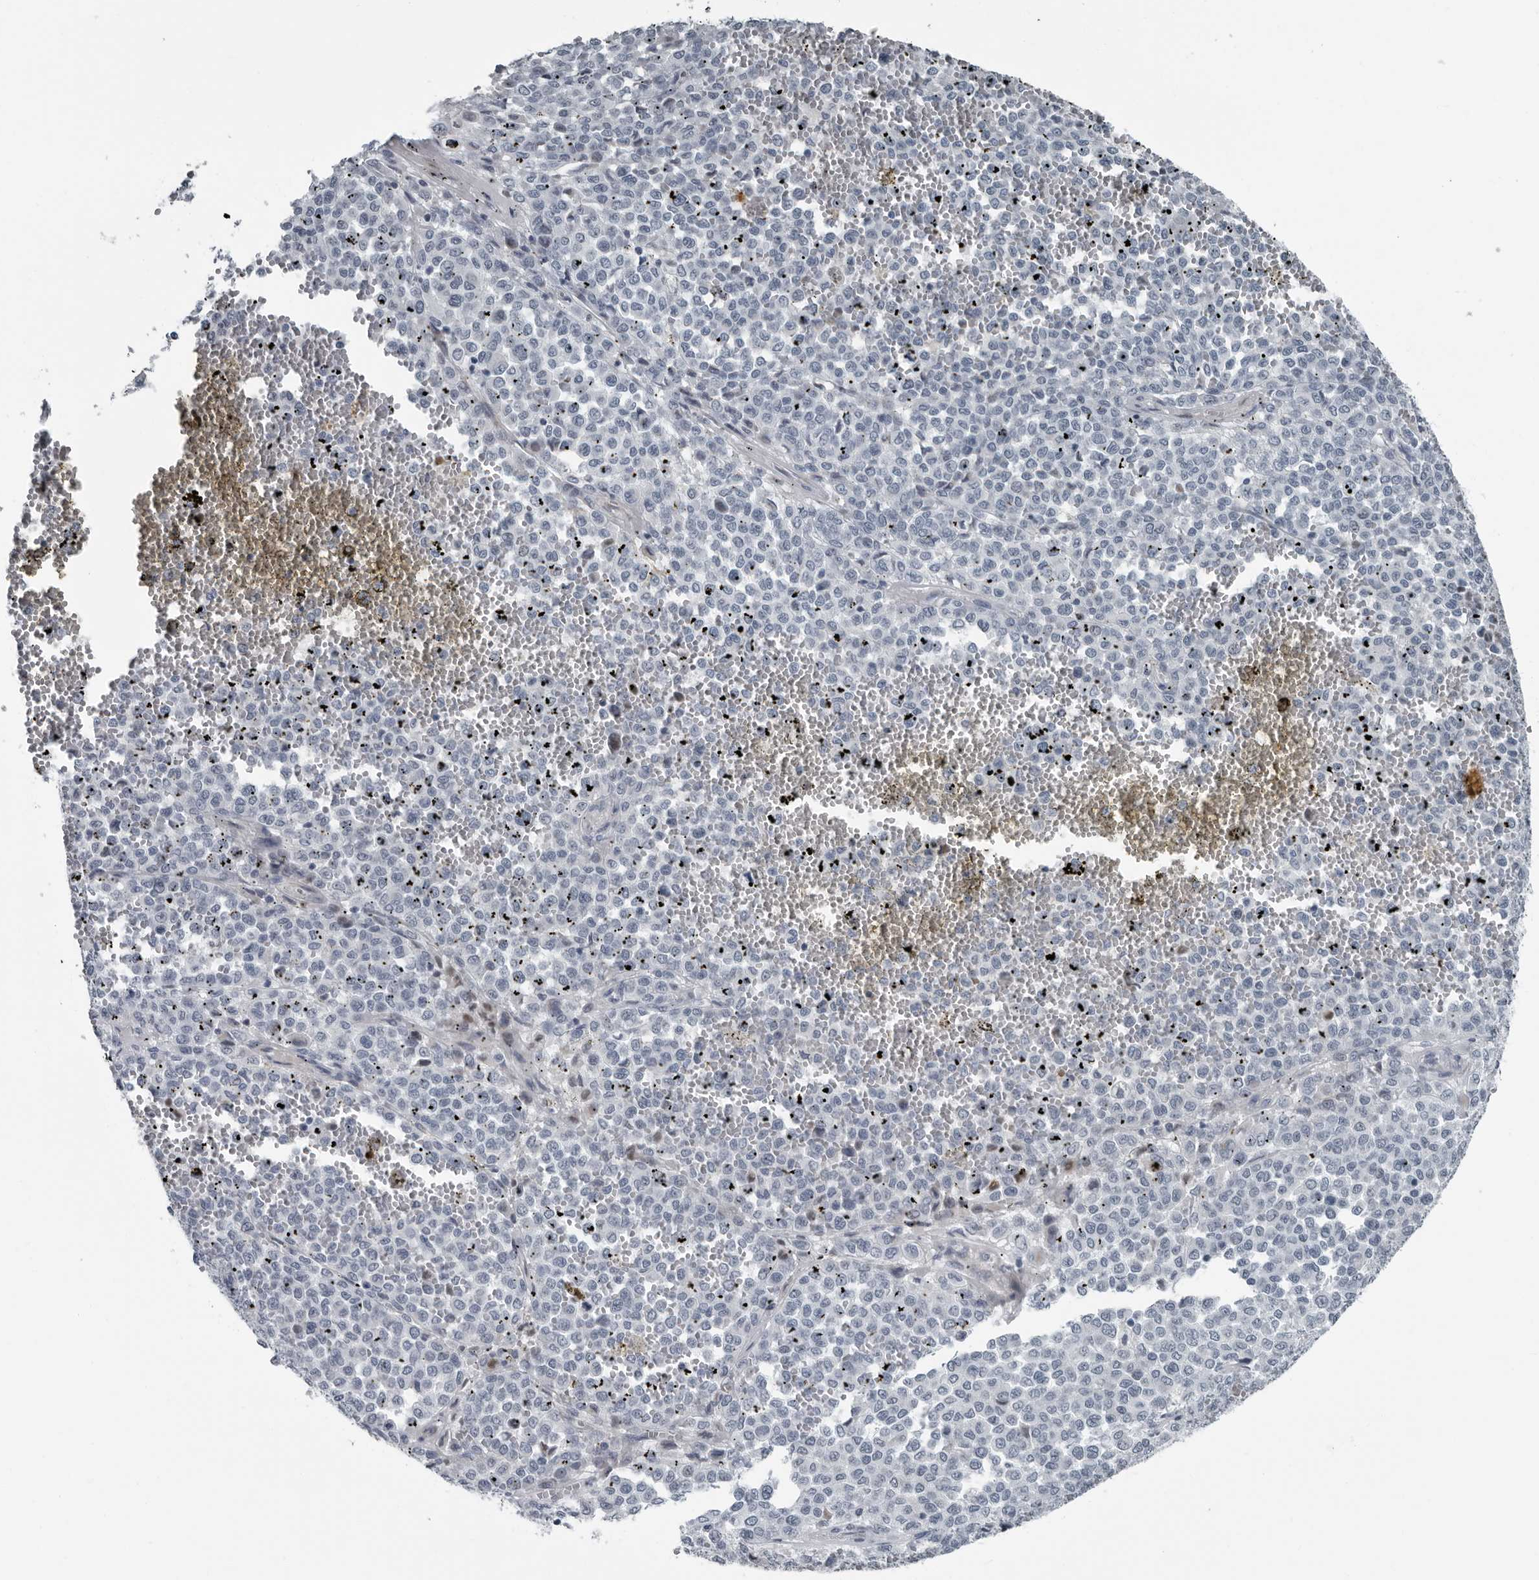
{"staining": {"intensity": "negative", "quantity": "none", "location": "none"}, "tissue": "melanoma", "cell_type": "Tumor cells", "image_type": "cancer", "snomed": [{"axis": "morphology", "description": "Malignant melanoma, Metastatic site"}, {"axis": "topography", "description": "Pancreas"}], "caption": "Micrograph shows no significant protein staining in tumor cells of melanoma.", "gene": "PDCD11", "patient": {"sex": "female", "age": 30}}